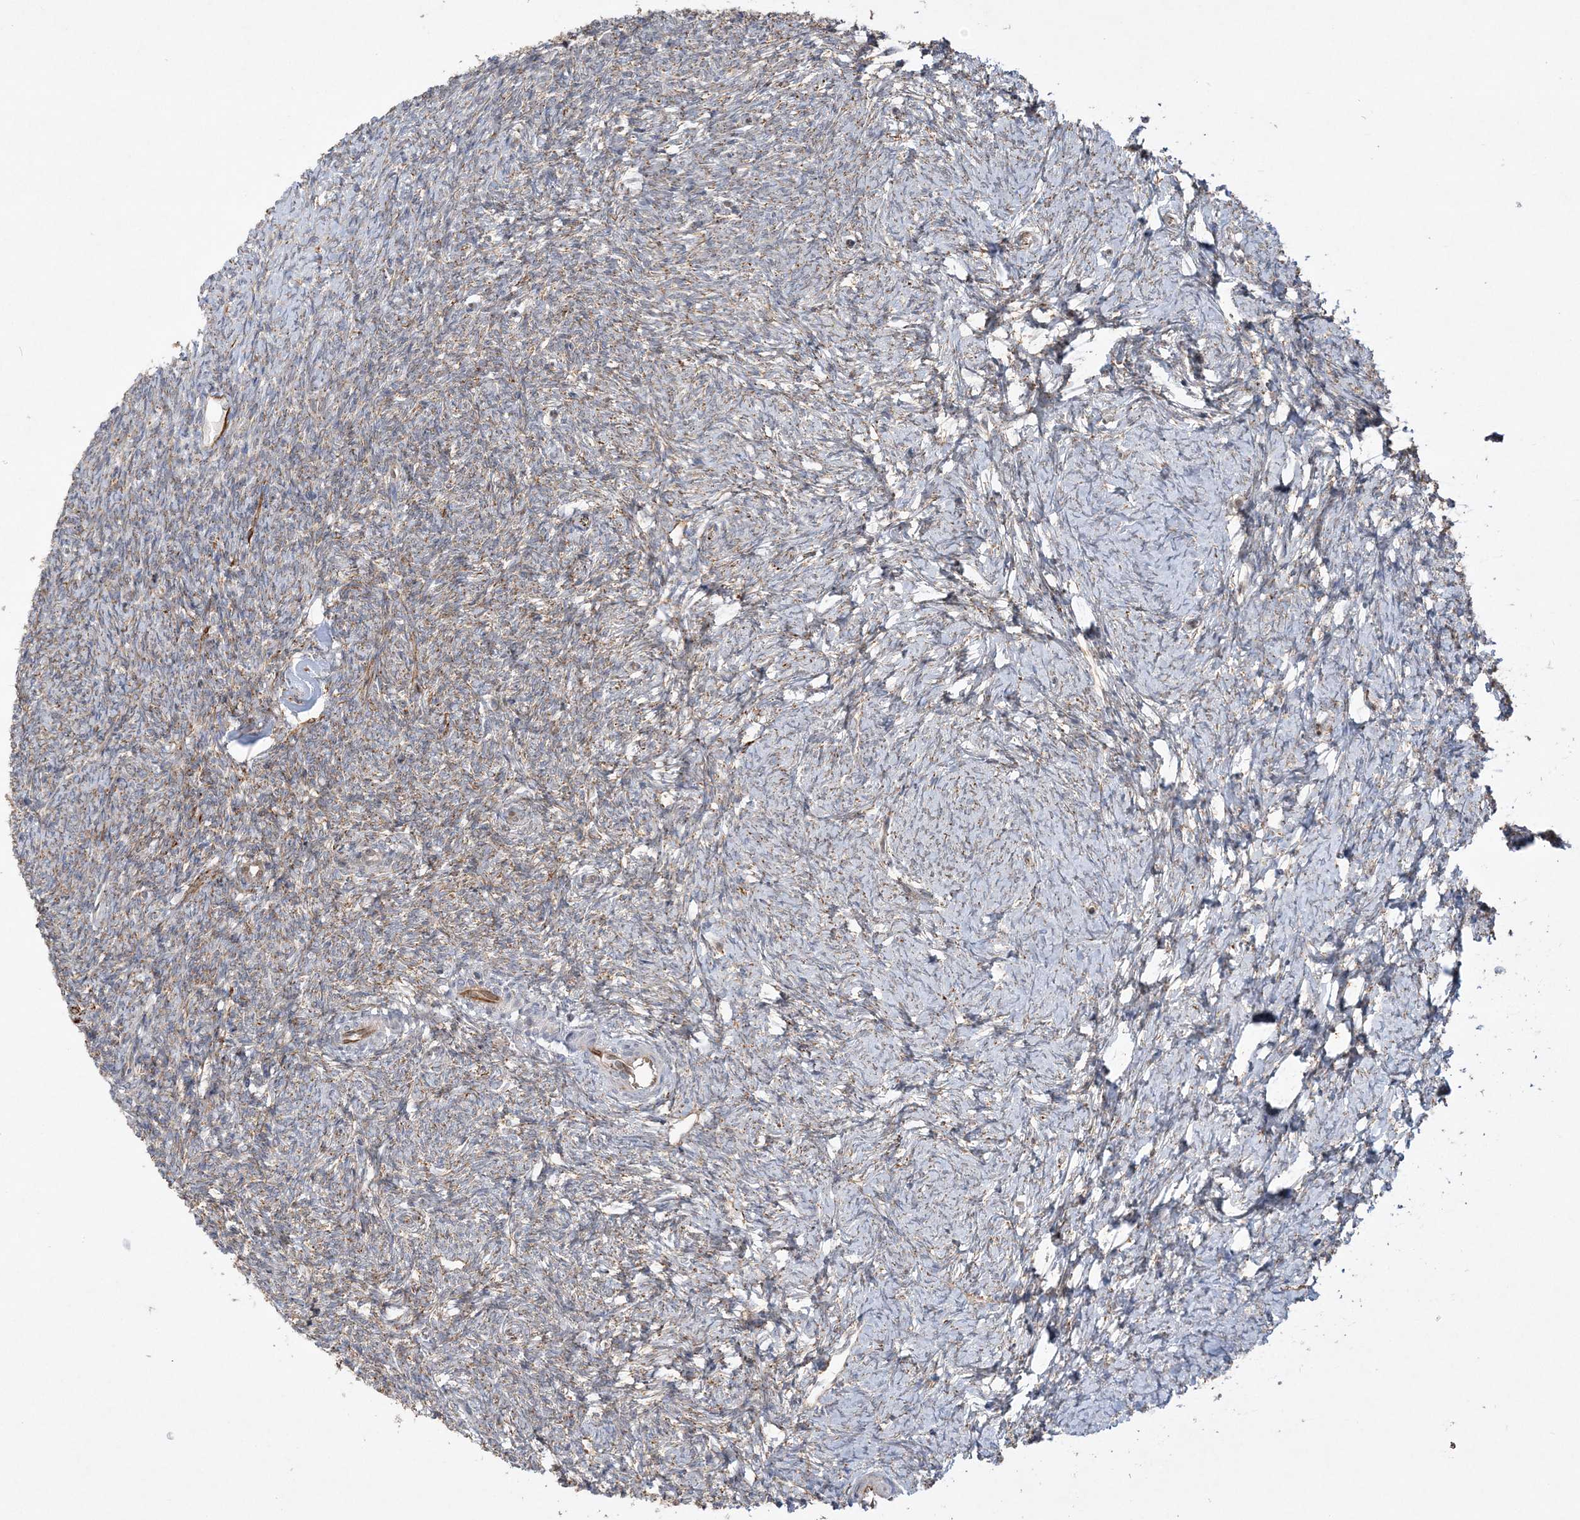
{"staining": {"intensity": "moderate", "quantity": ">75%", "location": "cytoplasmic/membranous"}, "tissue": "ovary", "cell_type": "Follicle cells", "image_type": "normal", "snomed": [{"axis": "morphology", "description": "Normal tissue, NOS"}, {"axis": "morphology", "description": "Cyst, NOS"}, {"axis": "topography", "description": "Ovary"}], "caption": "Follicle cells exhibit moderate cytoplasmic/membranous positivity in about >75% of cells in unremarkable ovary.", "gene": "INPP1", "patient": {"sex": "female", "age": 33}}